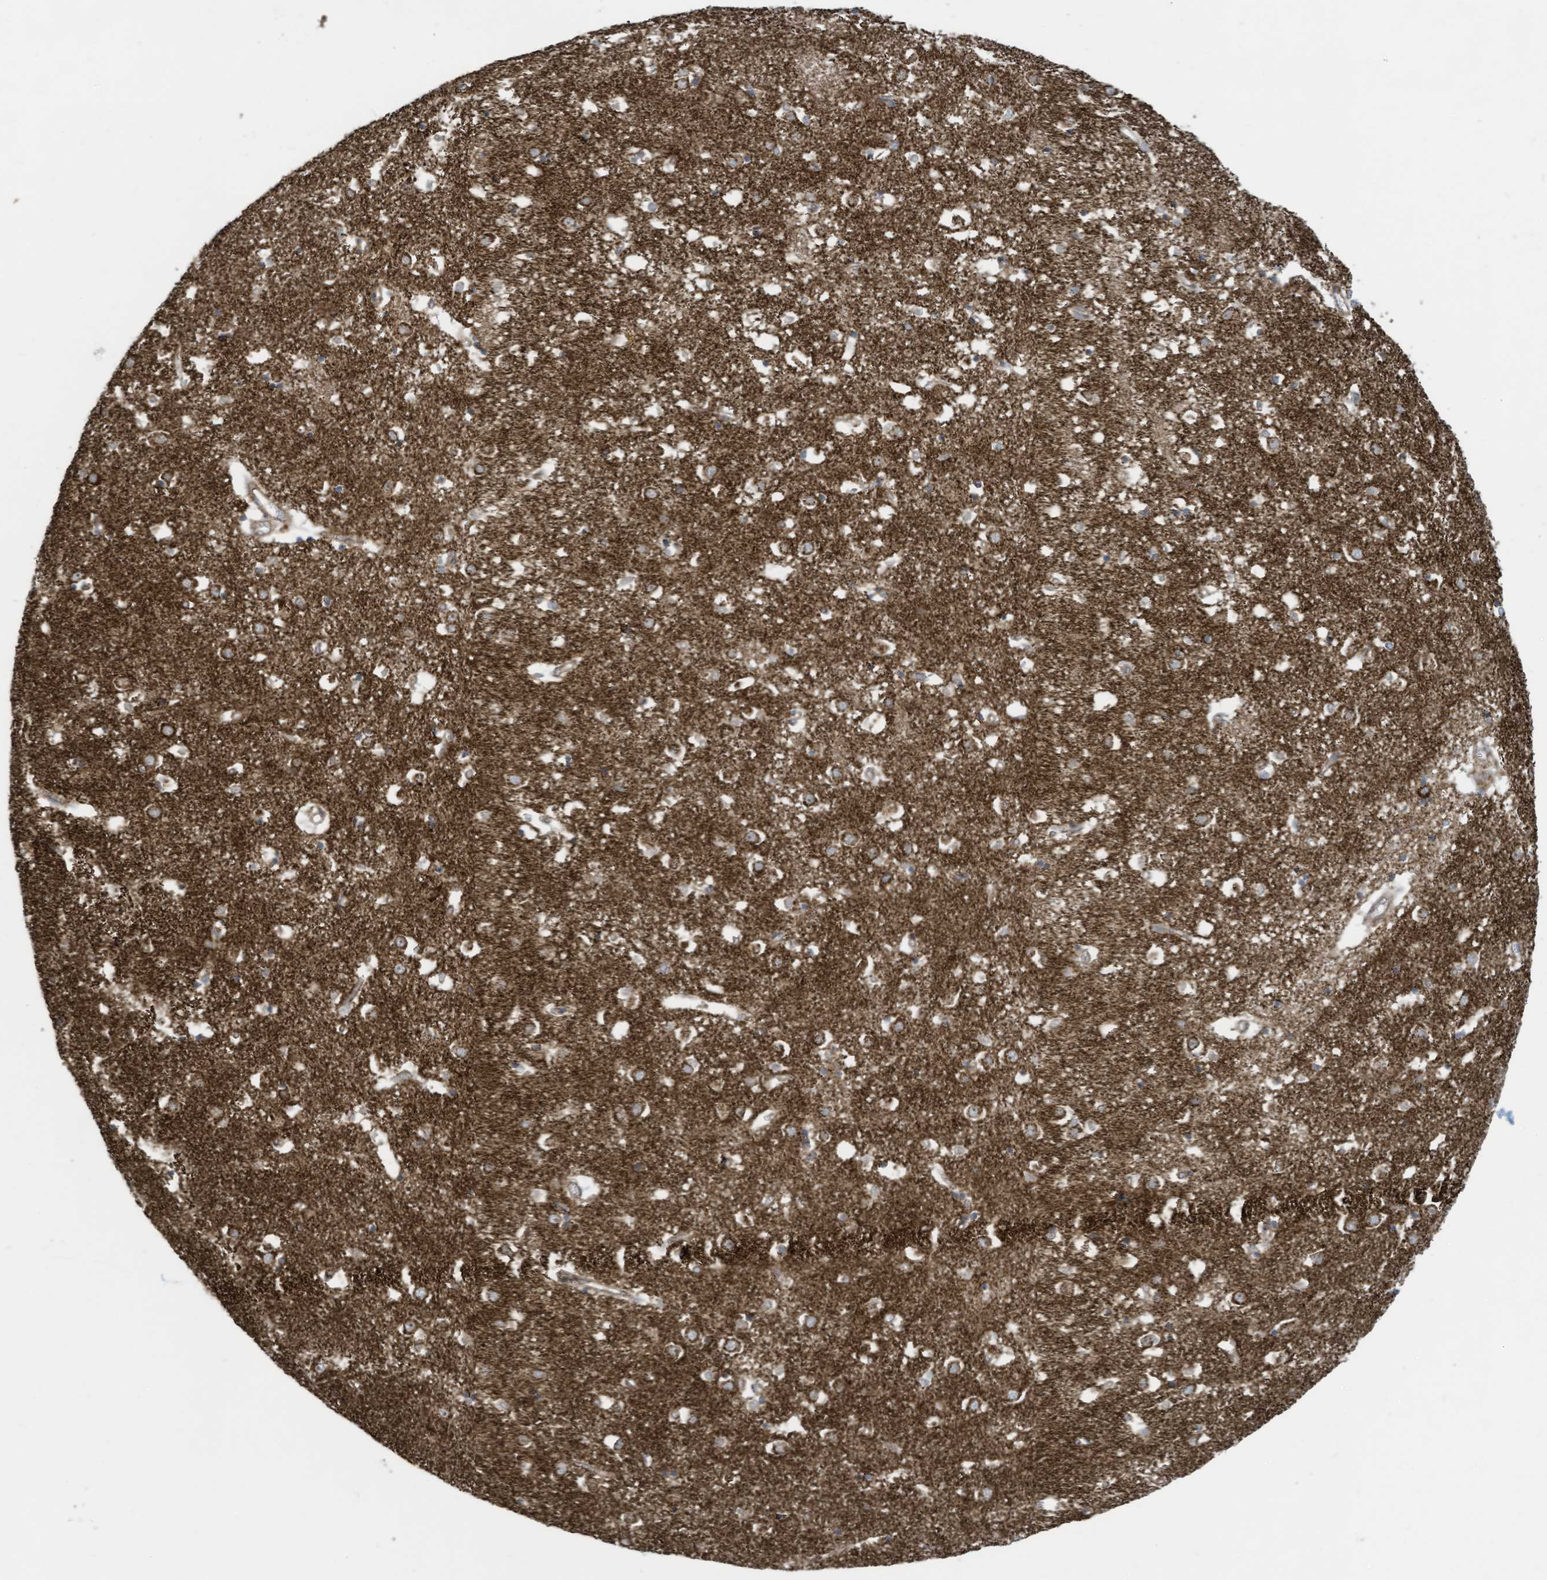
{"staining": {"intensity": "strong", "quantity": "25%-75%", "location": "cytoplasmic/membranous"}, "tissue": "caudate", "cell_type": "Glial cells", "image_type": "normal", "snomed": [{"axis": "morphology", "description": "Normal tissue, NOS"}, {"axis": "topography", "description": "Lateral ventricle wall"}], "caption": "Immunohistochemistry (IHC) of unremarkable caudate displays high levels of strong cytoplasmic/membranous expression in about 25%-75% of glial cells. The protein of interest is stained brown, and the nuclei are stained in blue (DAB IHC with brightfield microscopy, high magnification).", "gene": "COX10", "patient": {"sex": "male", "age": 70}}